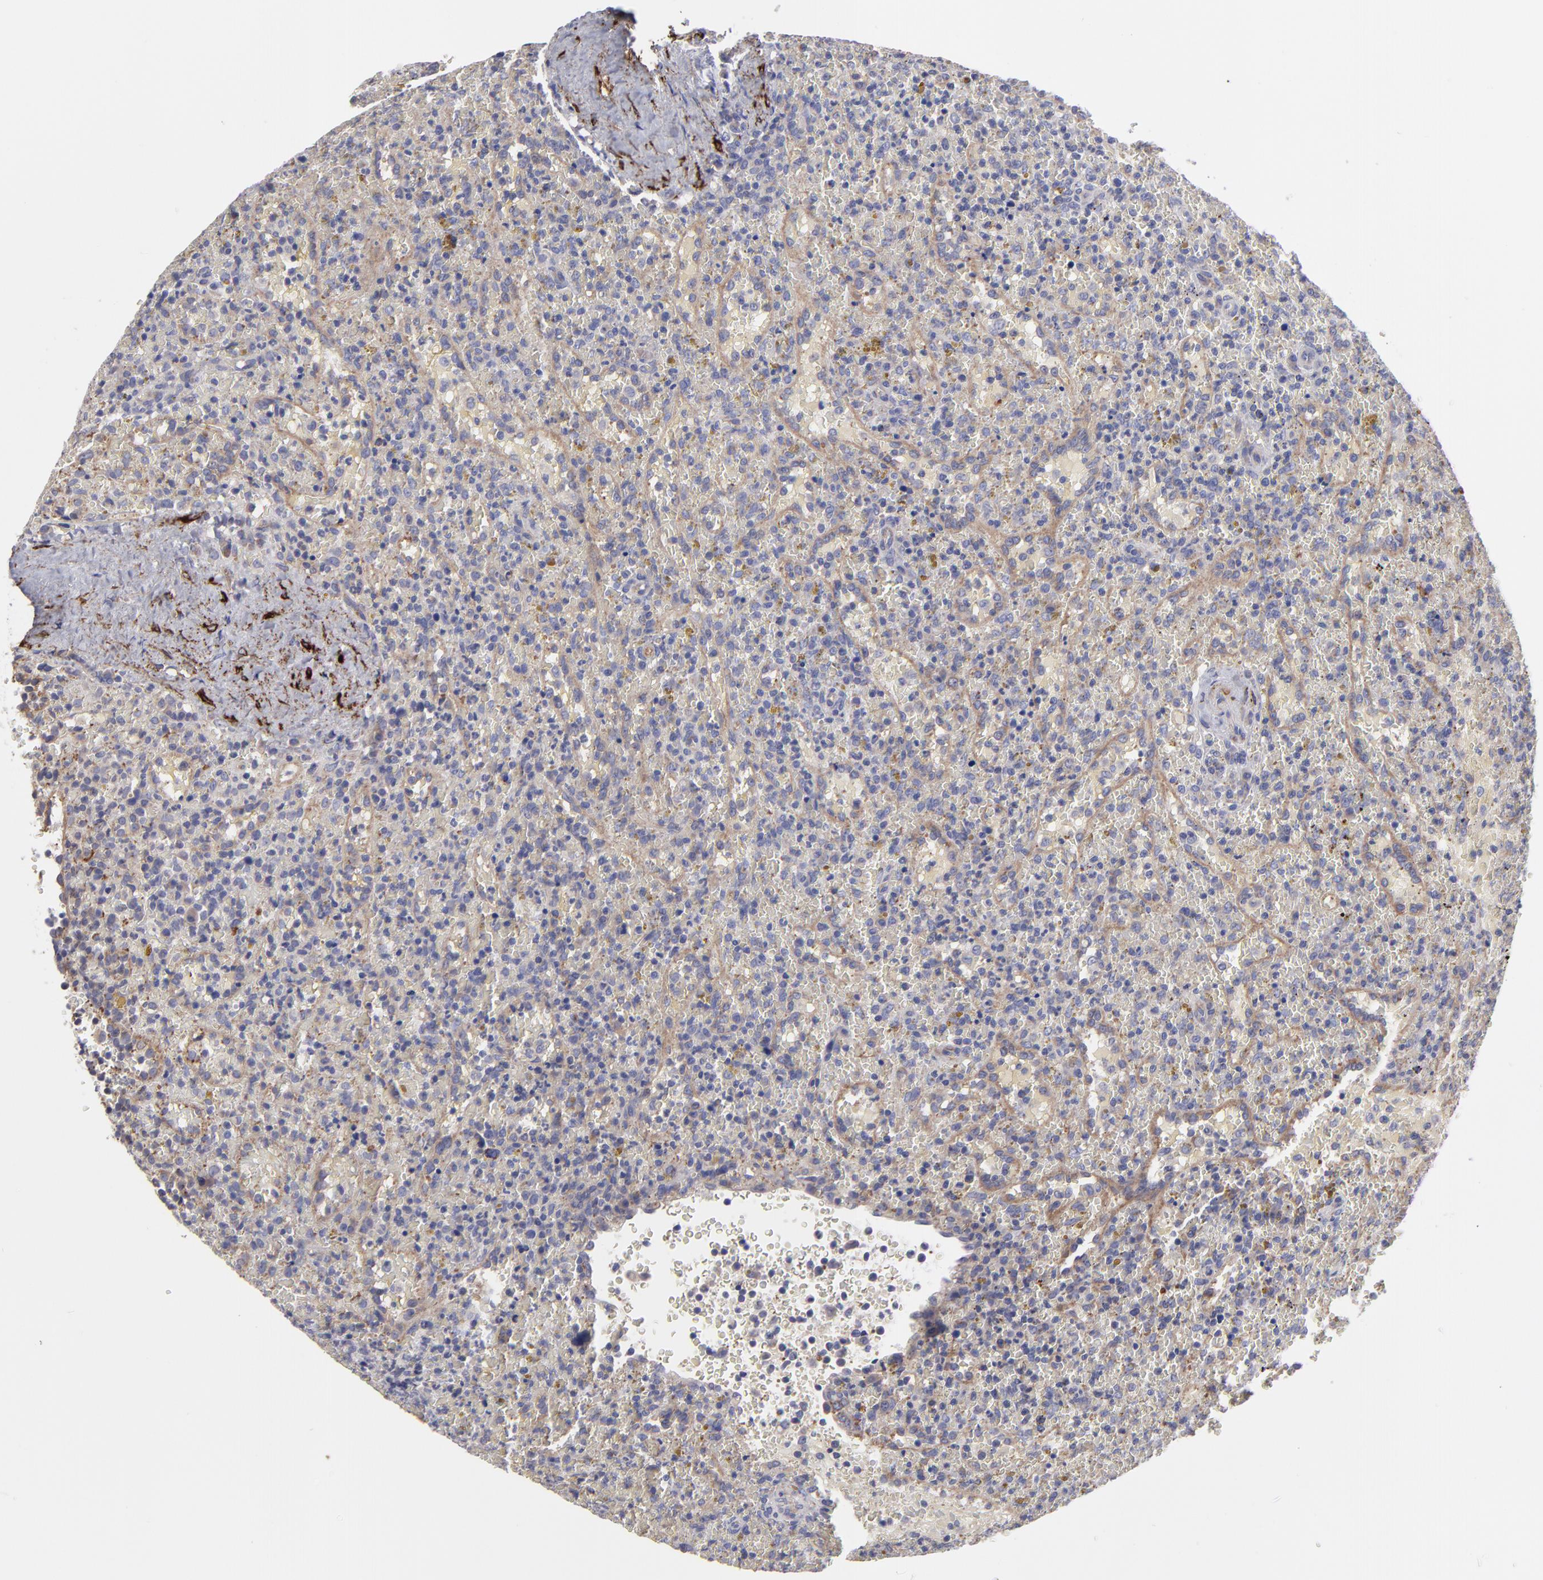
{"staining": {"intensity": "weak", "quantity": "<25%", "location": "cytoplasmic/membranous"}, "tissue": "lymphoma", "cell_type": "Tumor cells", "image_type": "cancer", "snomed": [{"axis": "morphology", "description": "Malignant lymphoma, non-Hodgkin's type, High grade"}, {"axis": "topography", "description": "Spleen"}, {"axis": "topography", "description": "Lymph node"}], "caption": "The micrograph reveals no significant staining in tumor cells of lymphoma.", "gene": "SLMAP", "patient": {"sex": "female", "age": 70}}